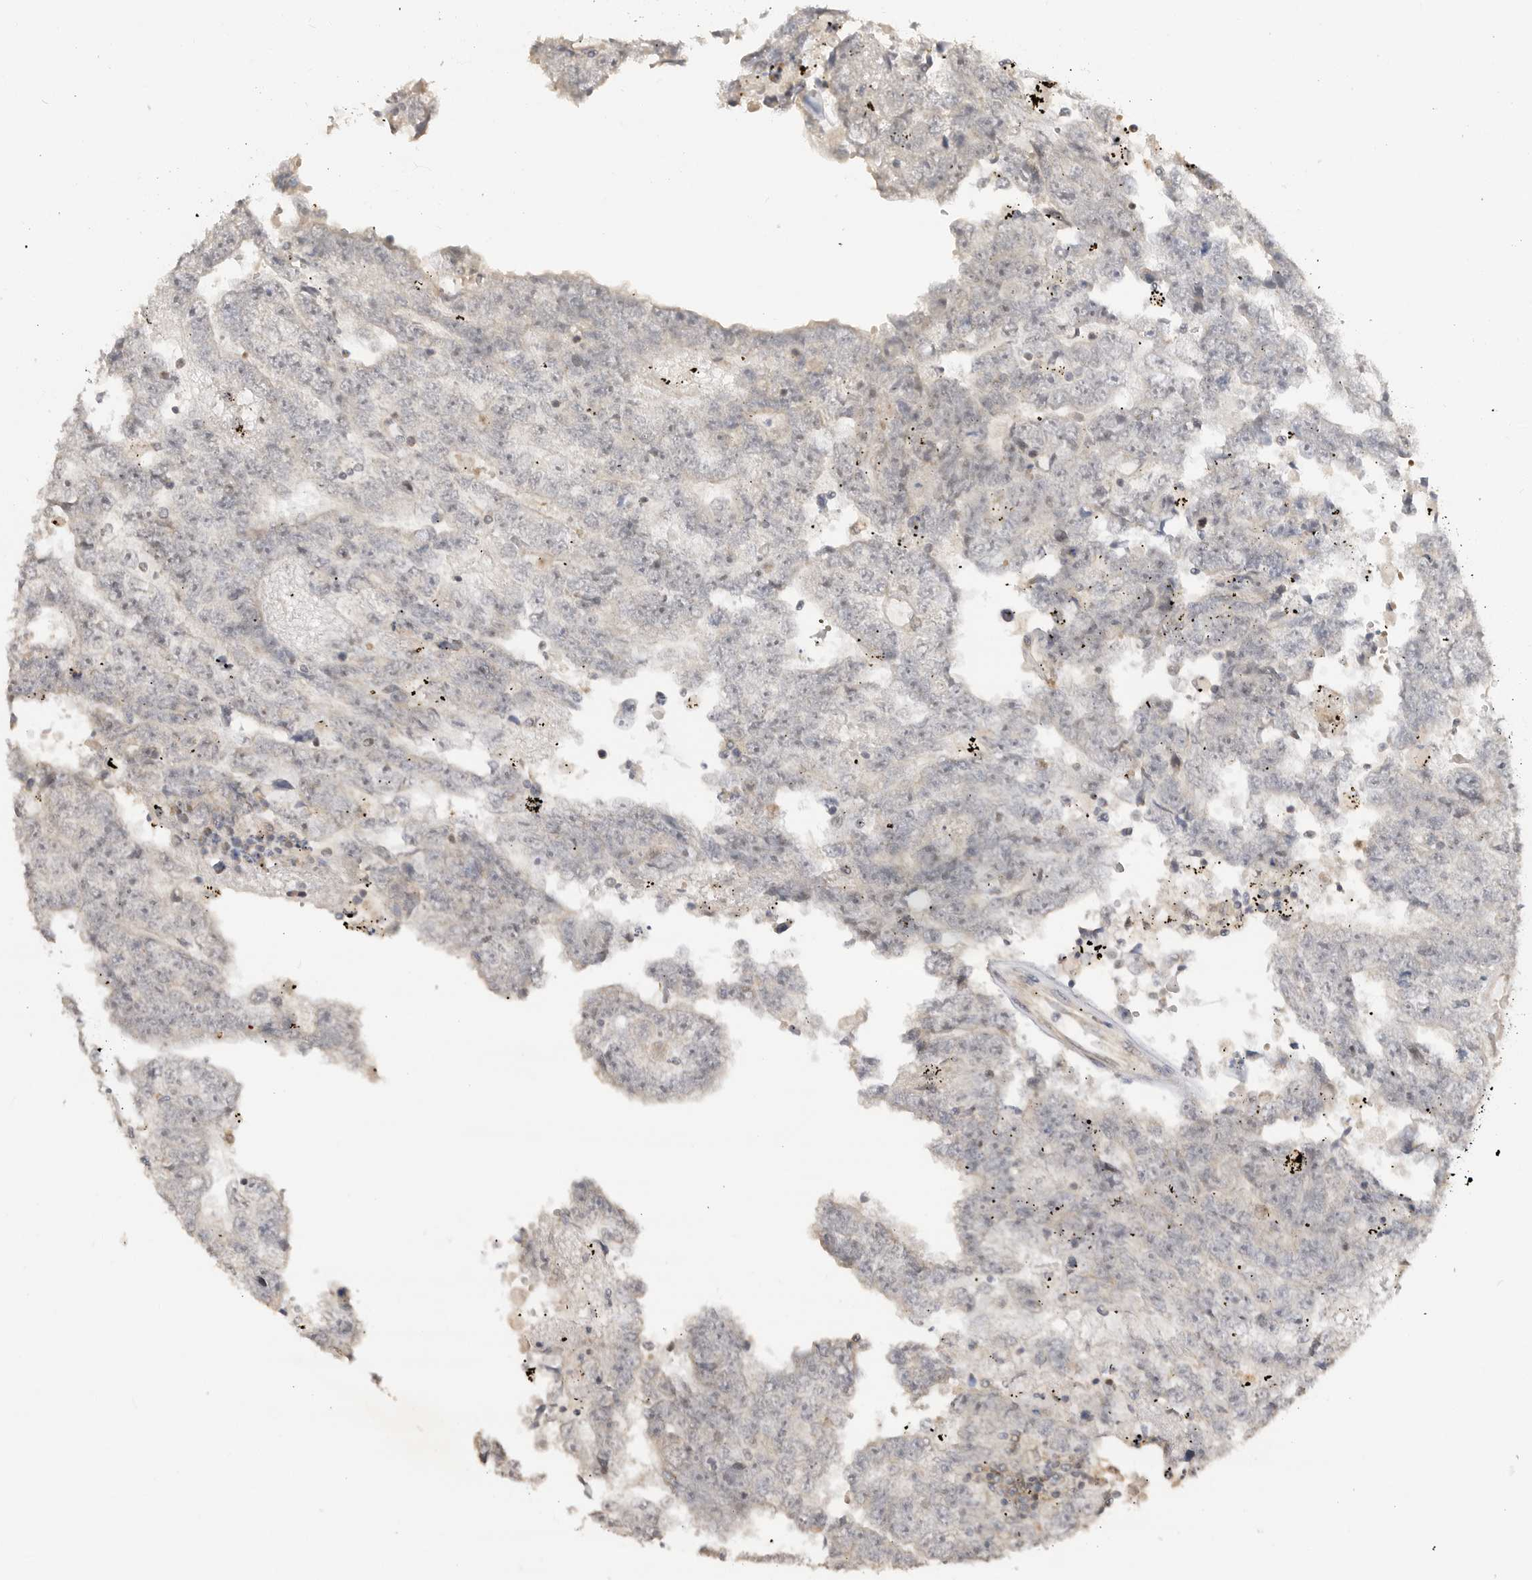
{"staining": {"intensity": "negative", "quantity": "none", "location": "none"}, "tissue": "testis cancer", "cell_type": "Tumor cells", "image_type": "cancer", "snomed": [{"axis": "morphology", "description": "Carcinoma, Embryonal, NOS"}, {"axis": "topography", "description": "Testis"}], "caption": "High magnification brightfield microscopy of embryonal carcinoma (testis) stained with DAB (3,3'-diaminobenzidine) (brown) and counterstained with hematoxylin (blue): tumor cells show no significant positivity.", "gene": "ALKAL1", "patient": {"sex": "male", "age": 25}}